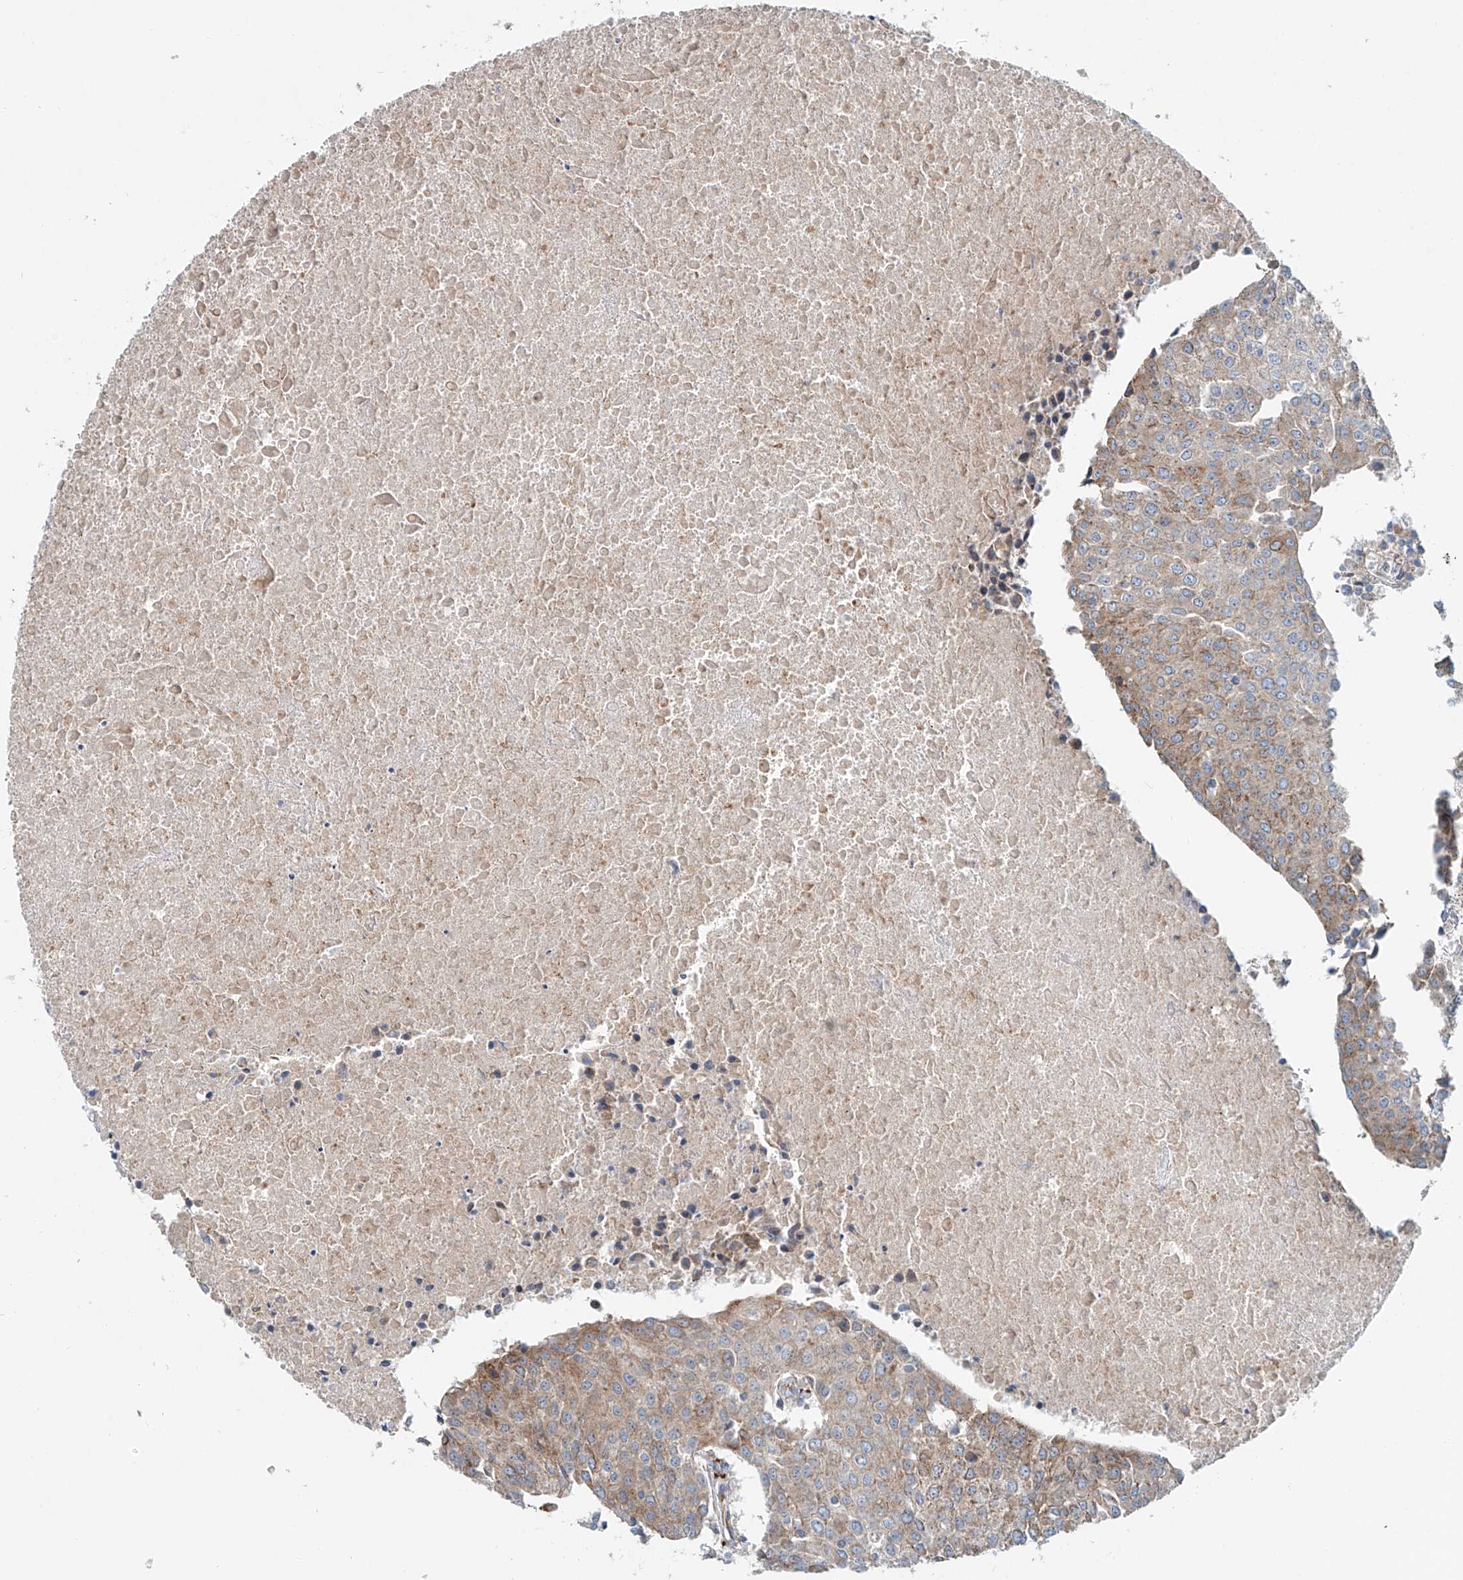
{"staining": {"intensity": "moderate", "quantity": "<25%", "location": "cytoplasmic/membranous"}, "tissue": "urothelial cancer", "cell_type": "Tumor cells", "image_type": "cancer", "snomed": [{"axis": "morphology", "description": "Urothelial carcinoma, High grade"}, {"axis": "topography", "description": "Urinary bladder"}], "caption": "Tumor cells exhibit moderate cytoplasmic/membranous positivity in approximately <25% of cells in high-grade urothelial carcinoma.", "gene": "SNAP29", "patient": {"sex": "female", "age": 85}}